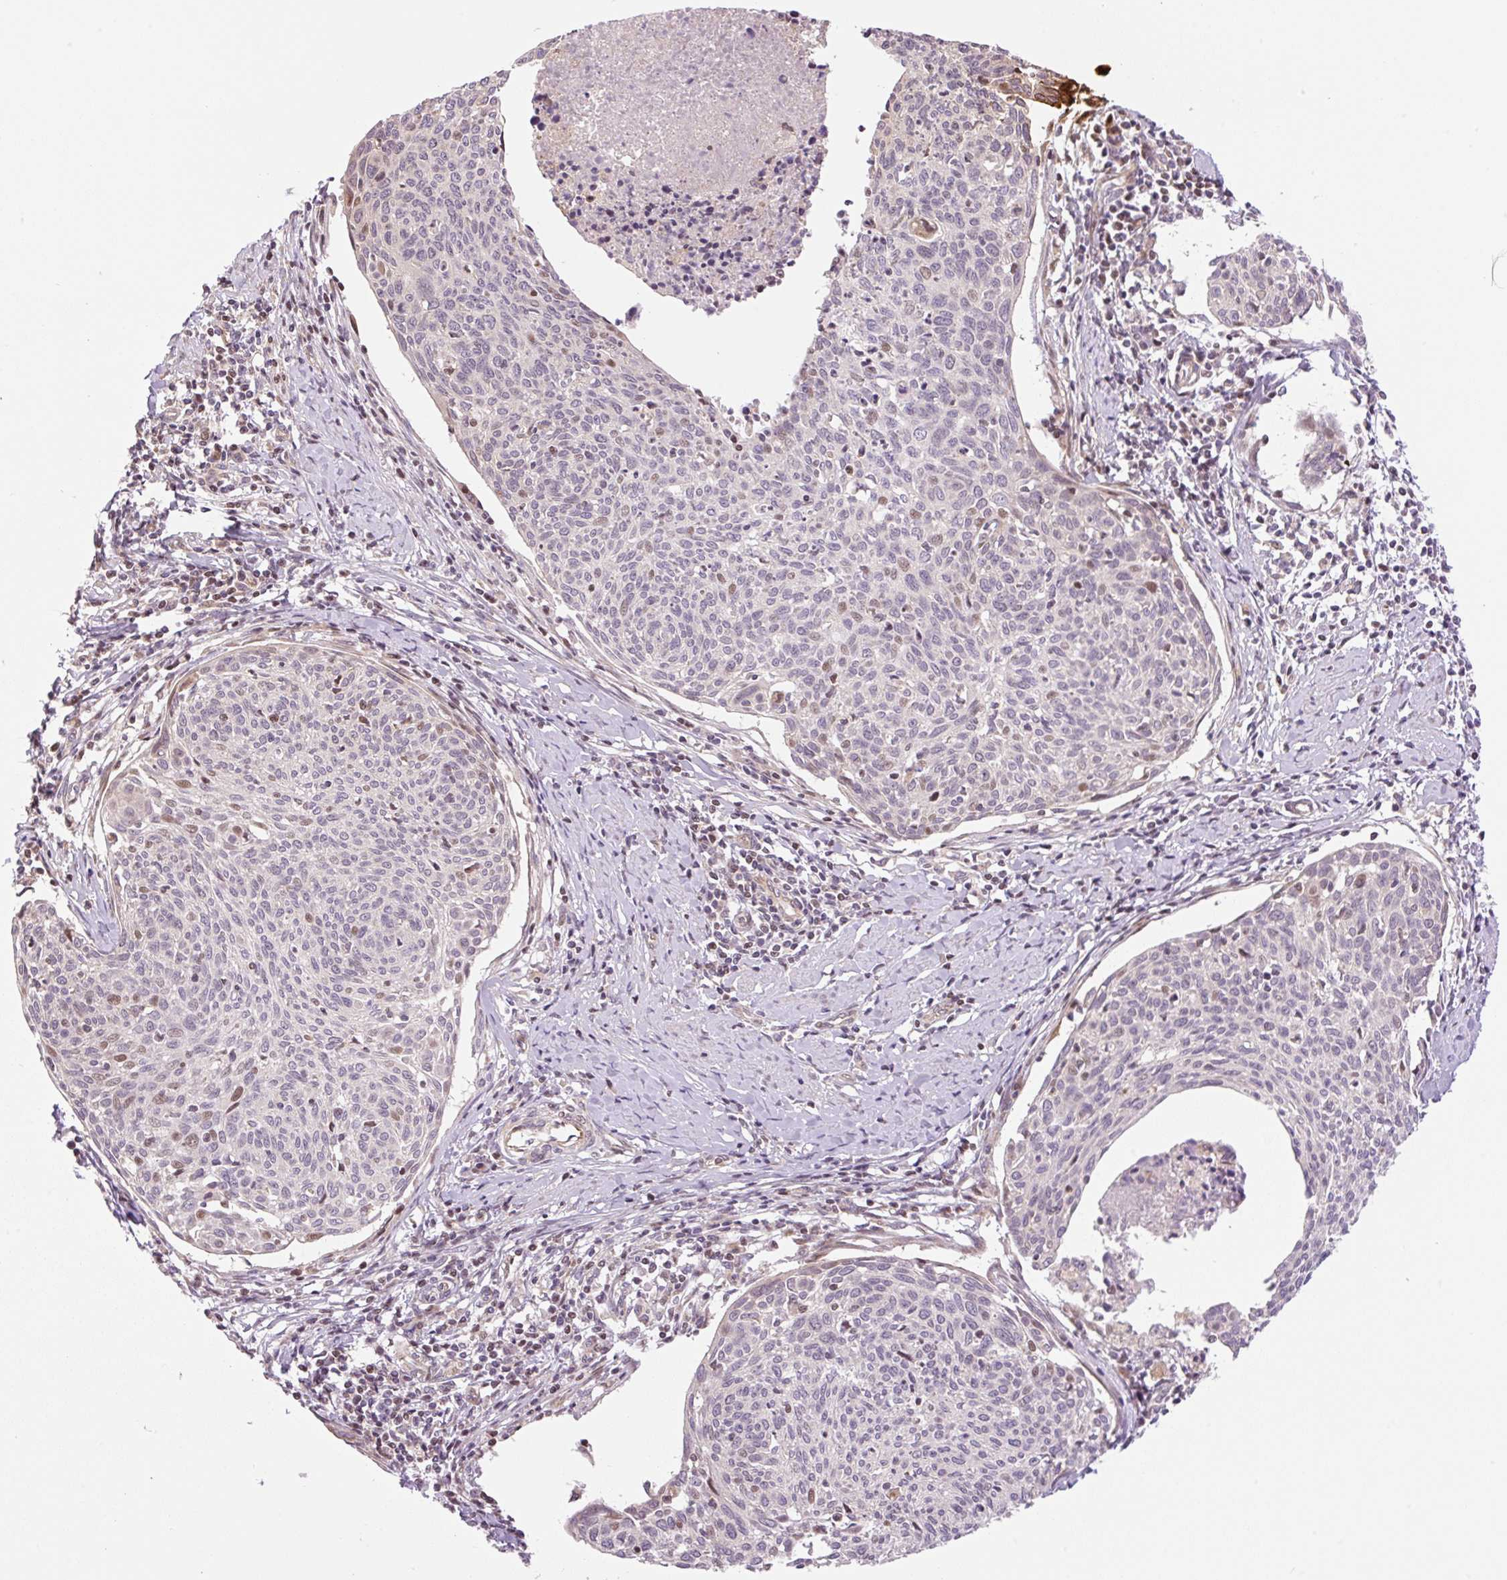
{"staining": {"intensity": "weak", "quantity": "<25%", "location": "nuclear"}, "tissue": "cervical cancer", "cell_type": "Tumor cells", "image_type": "cancer", "snomed": [{"axis": "morphology", "description": "Squamous cell carcinoma, NOS"}, {"axis": "topography", "description": "Cervix"}], "caption": "Cervical squamous cell carcinoma was stained to show a protein in brown. There is no significant positivity in tumor cells.", "gene": "ZNF394", "patient": {"sex": "female", "age": 49}}